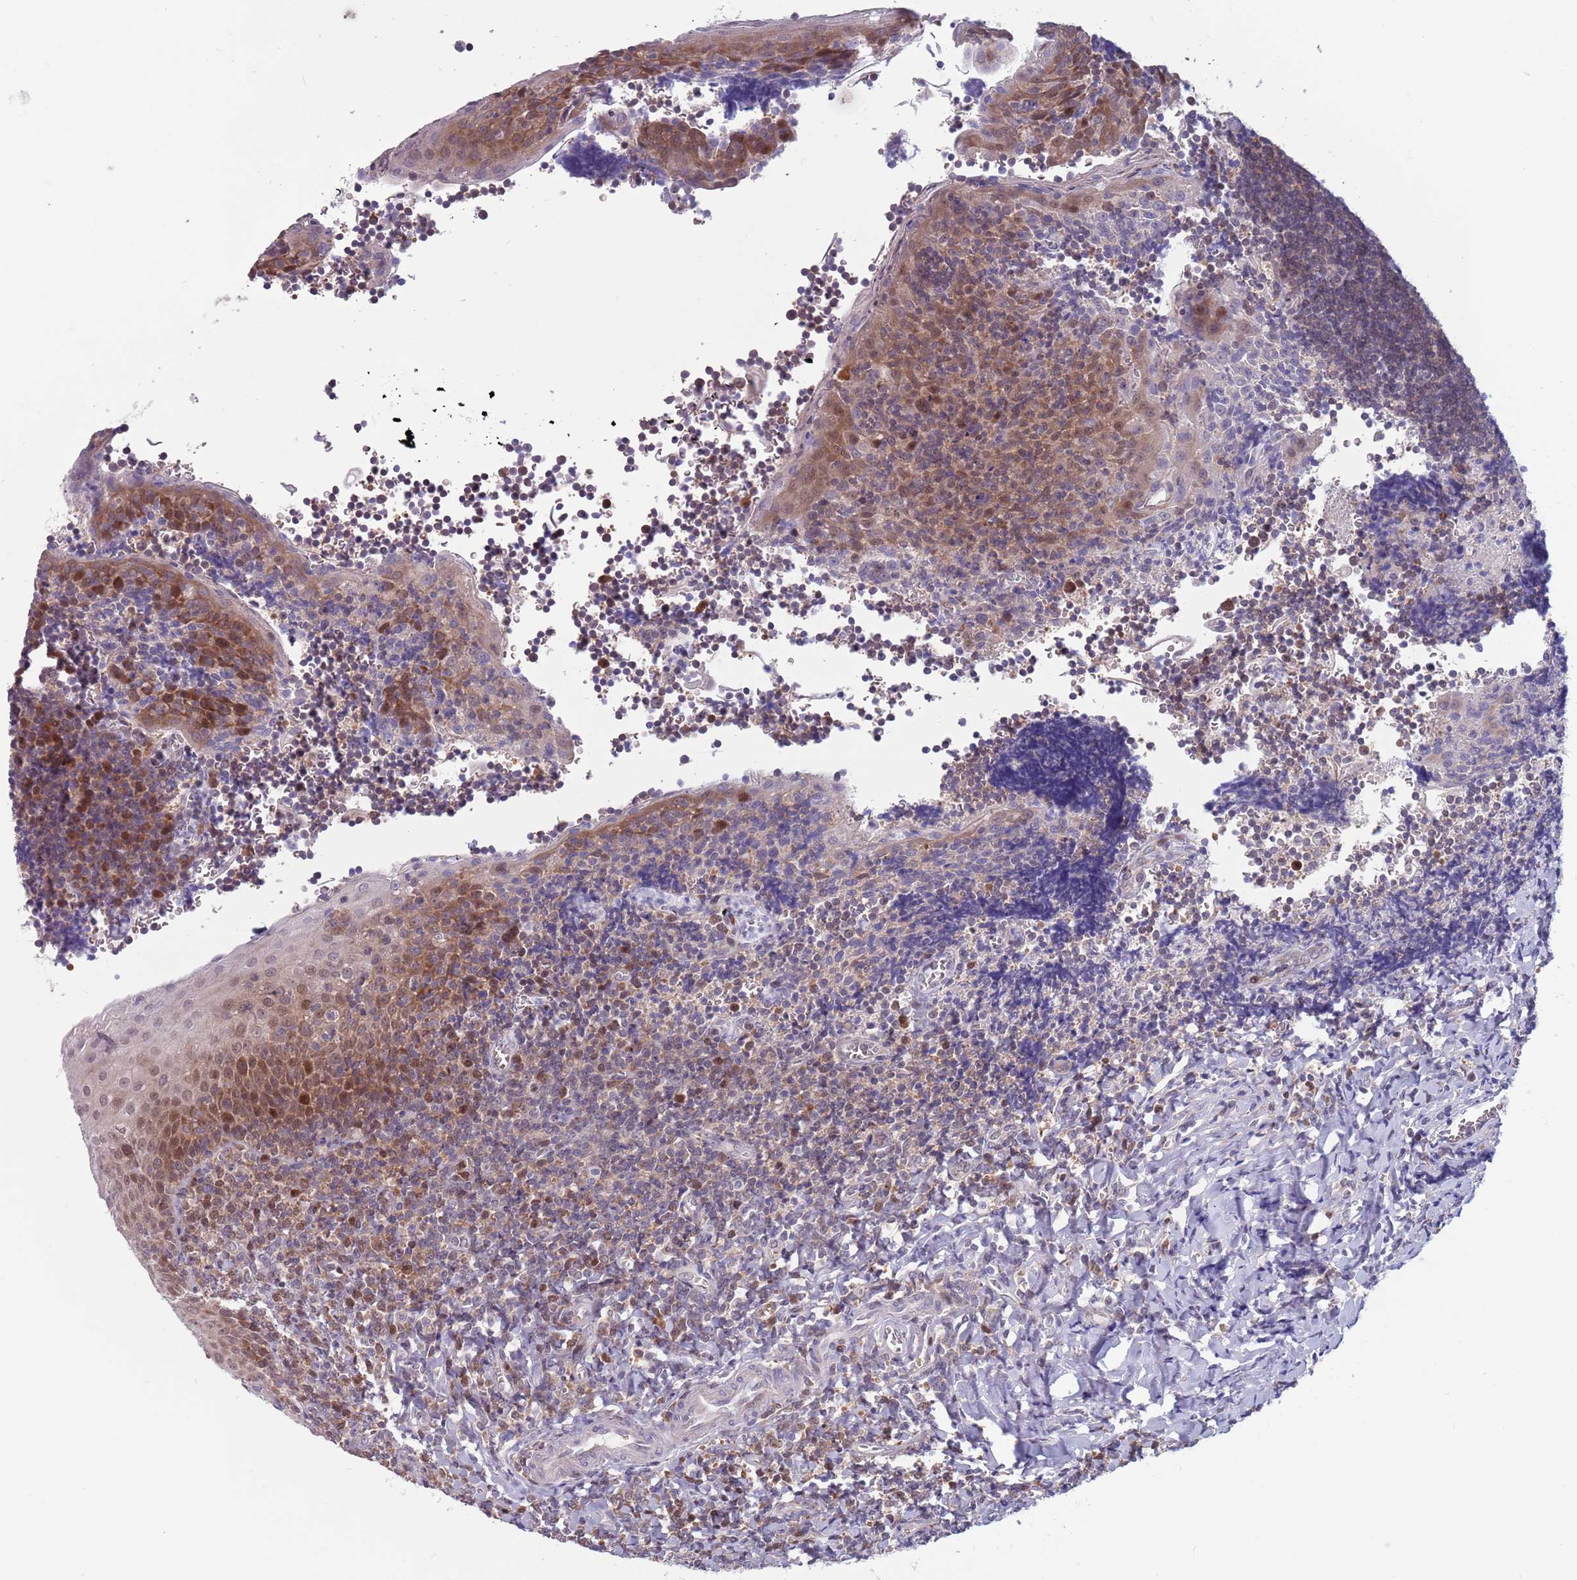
{"staining": {"intensity": "weak", "quantity": "25%-75%", "location": "cytoplasmic/membranous"}, "tissue": "tonsil", "cell_type": "Germinal center cells", "image_type": "normal", "snomed": [{"axis": "morphology", "description": "Normal tissue, NOS"}, {"axis": "topography", "description": "Tonsil"}], "caption": "Immunohistochemical staining of benign human tonsil shows low levels of weak cytoplasmic/membranous expression in about 25%-75% of germinal center cells. The protein is shown in brown color, while the nuclei are stained blue.", "gene": "CLNS1A", "patient": {"sex": "male", "age": 27}}